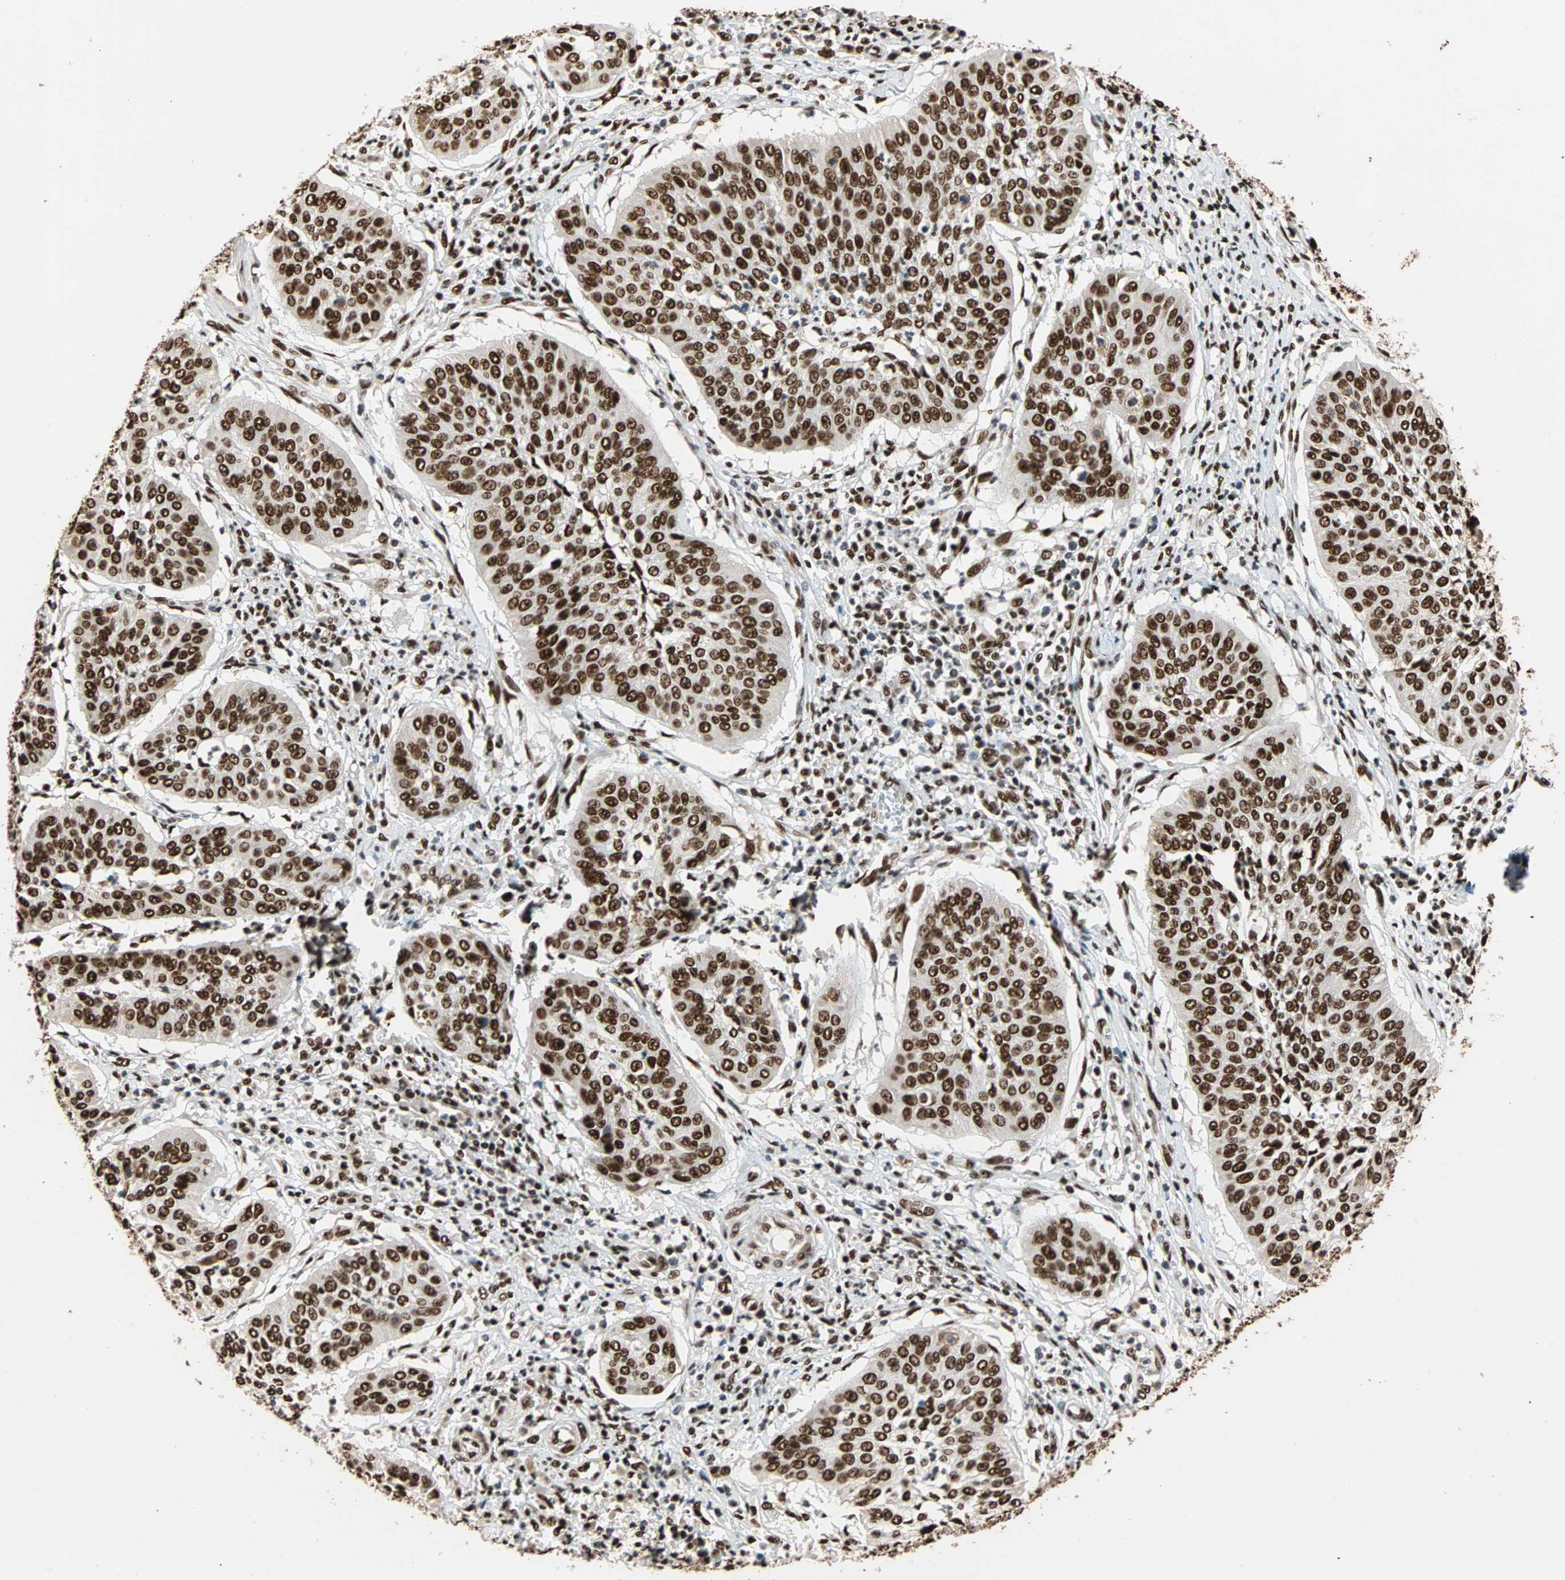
{"staining": {"intensity": "strong", "quantity": ">75%", "location": "nuclear"}, "tissue": "cervical cancer", "cell_type": "Tumor cells", "image_type": "cancer", "snomed": [{"axis": "morphology", "description": "Normal tissue, NOS"}, {"axis": "morphology", "description": "Squamous cell carcinoma, NOS"}, {"axis": "topography", "description": "Cervix"}], "caption": "Immunohistochemical staining of squamous cell carcinoma (cervical) displays strong nuclear protein expression in approximately >75% of tumor cells.", "gene": "ILF2", "patient": {"sex": "female", "age": 39}}